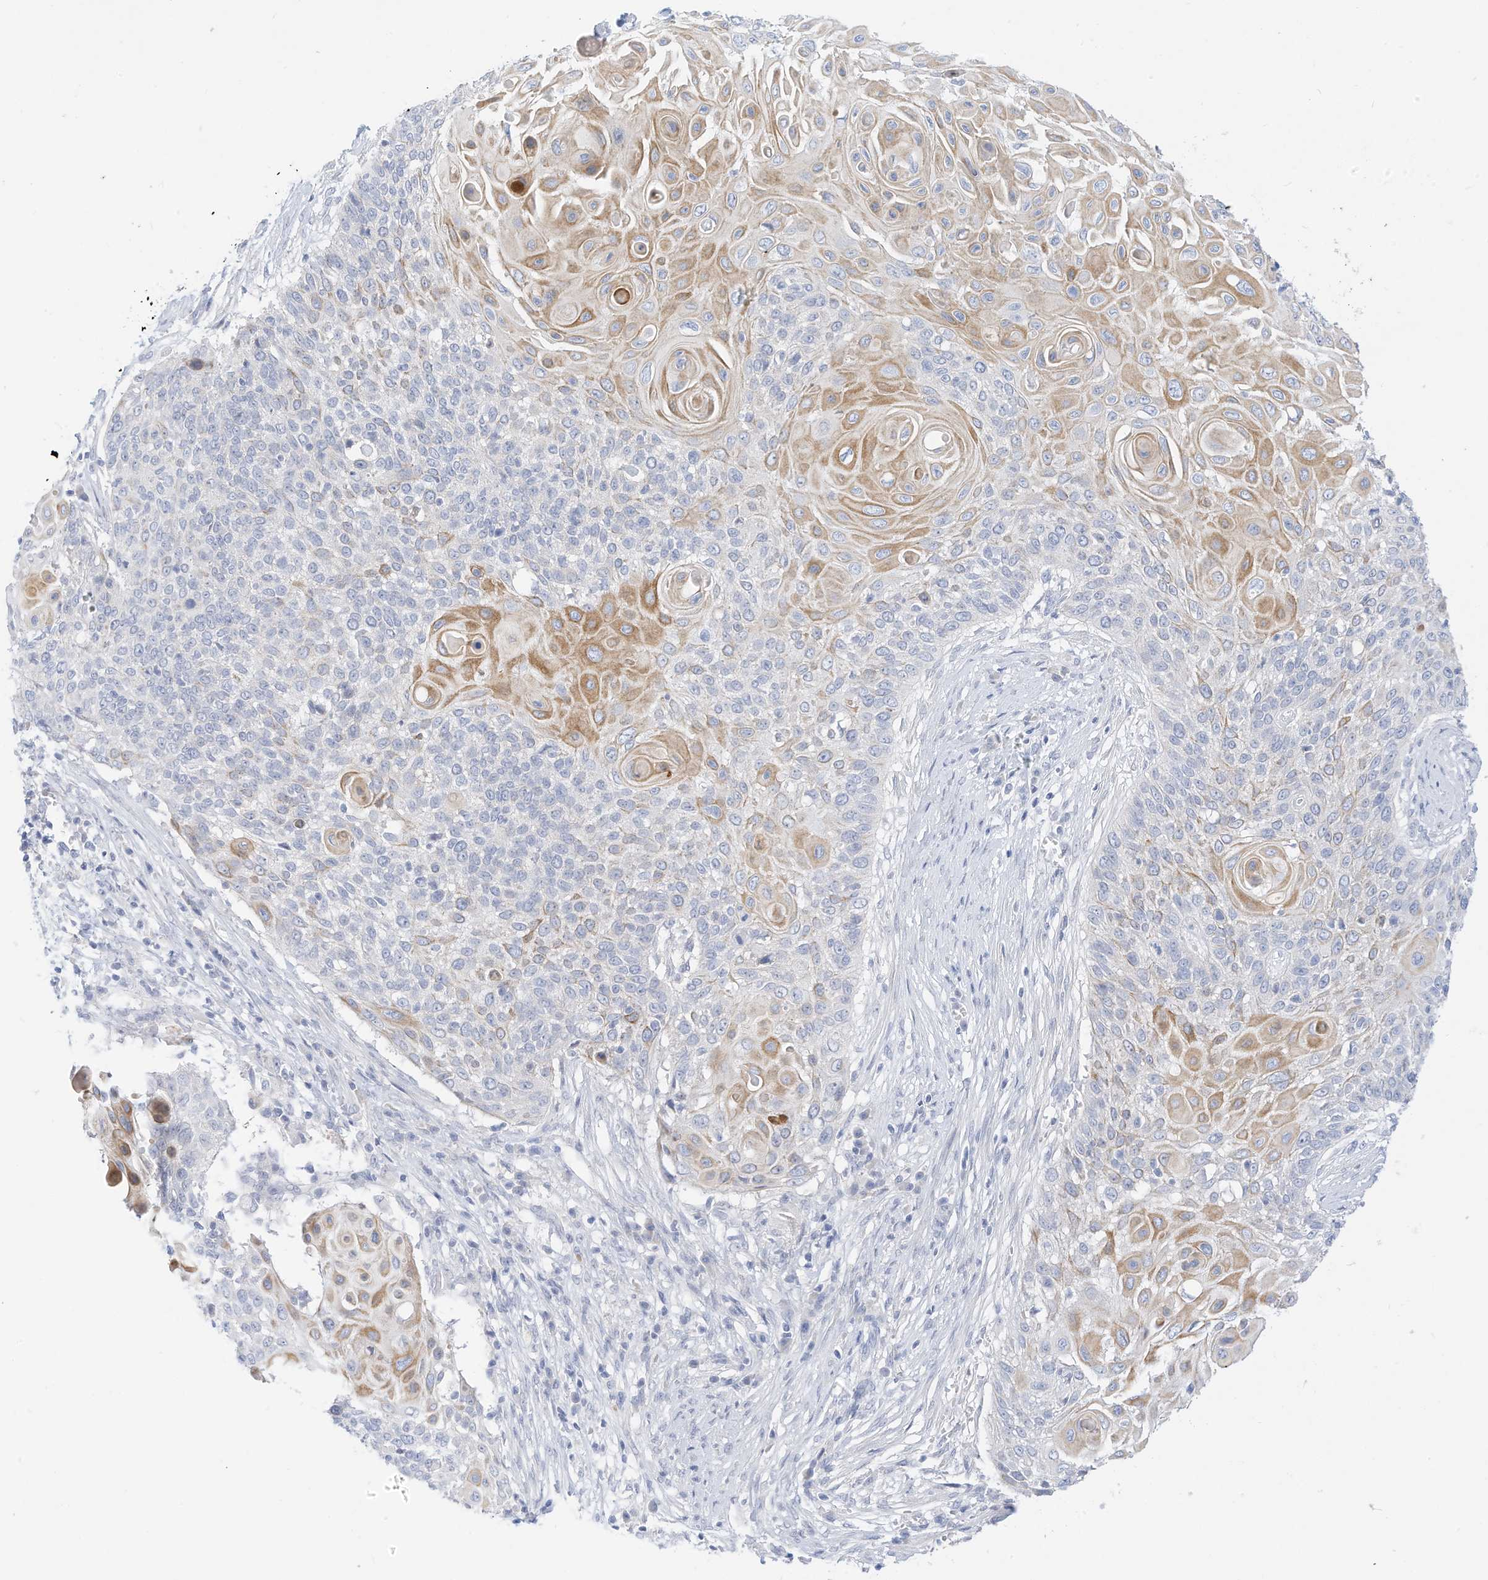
{"staining": {"intensity": "moderate", "quantity": "<25%", "location": "cytoplasmic/membranous"}, "tissue": "cervical cancer", "cell_type": "Tumor cells", "image_type": "cancer", "snomed": [{"axis": "morphology", "description": "Squamous cell carcinoma, NOS"}, {"axis": "topography", "description": "Cervix"}], "caption": "The micrograph displays immunohistochemical staining of squamous cell carcinoma (cervical). There is moderate cytoplasmic/membranous positivity is identified in about <25% of tumor cells.", "gene": "SPOCD1", "patient": {"sex": "female", "age": 39}}